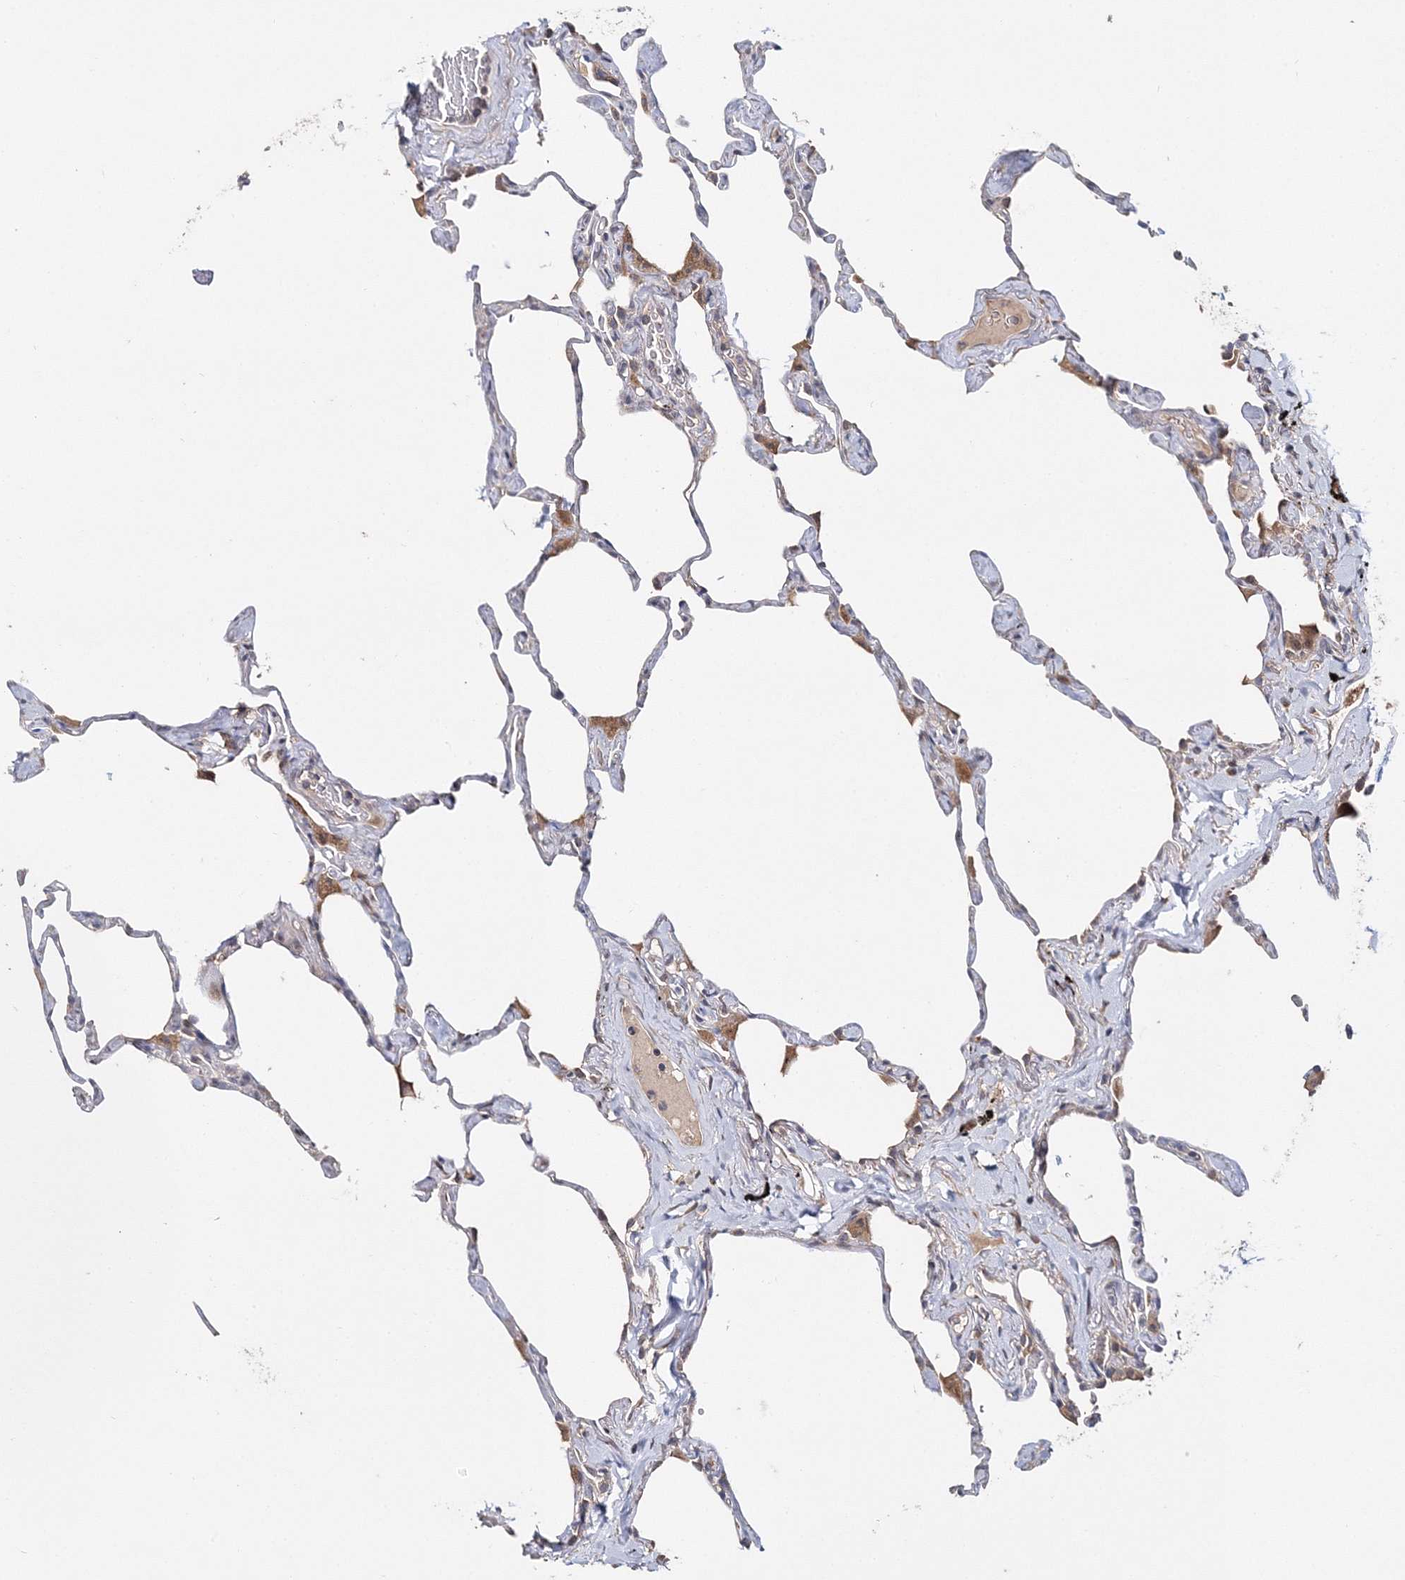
{"staining": {"intensity": "moderate", "quantity": "<25%", "location": "cytoplasmic/membranous"}, "tissue": "lung", "cell_type": "Alveolar cells", "image_type": "normal", "snomed": [{"axis": "morphology", "description": "Normal tissue, NOS"}, {"axis": "topography", "description": "Lung"}], "caption": "Immunohistochemistry (IHC) histopathology image of unremarkable human lung stained for a protein (brown), which exhibits low levels of moderate cytoplasmic/membranous positivity in approximately <25% of alveolar cells.", "gene": "GJB5", "patient": {"sex": "male", "age": 65}}